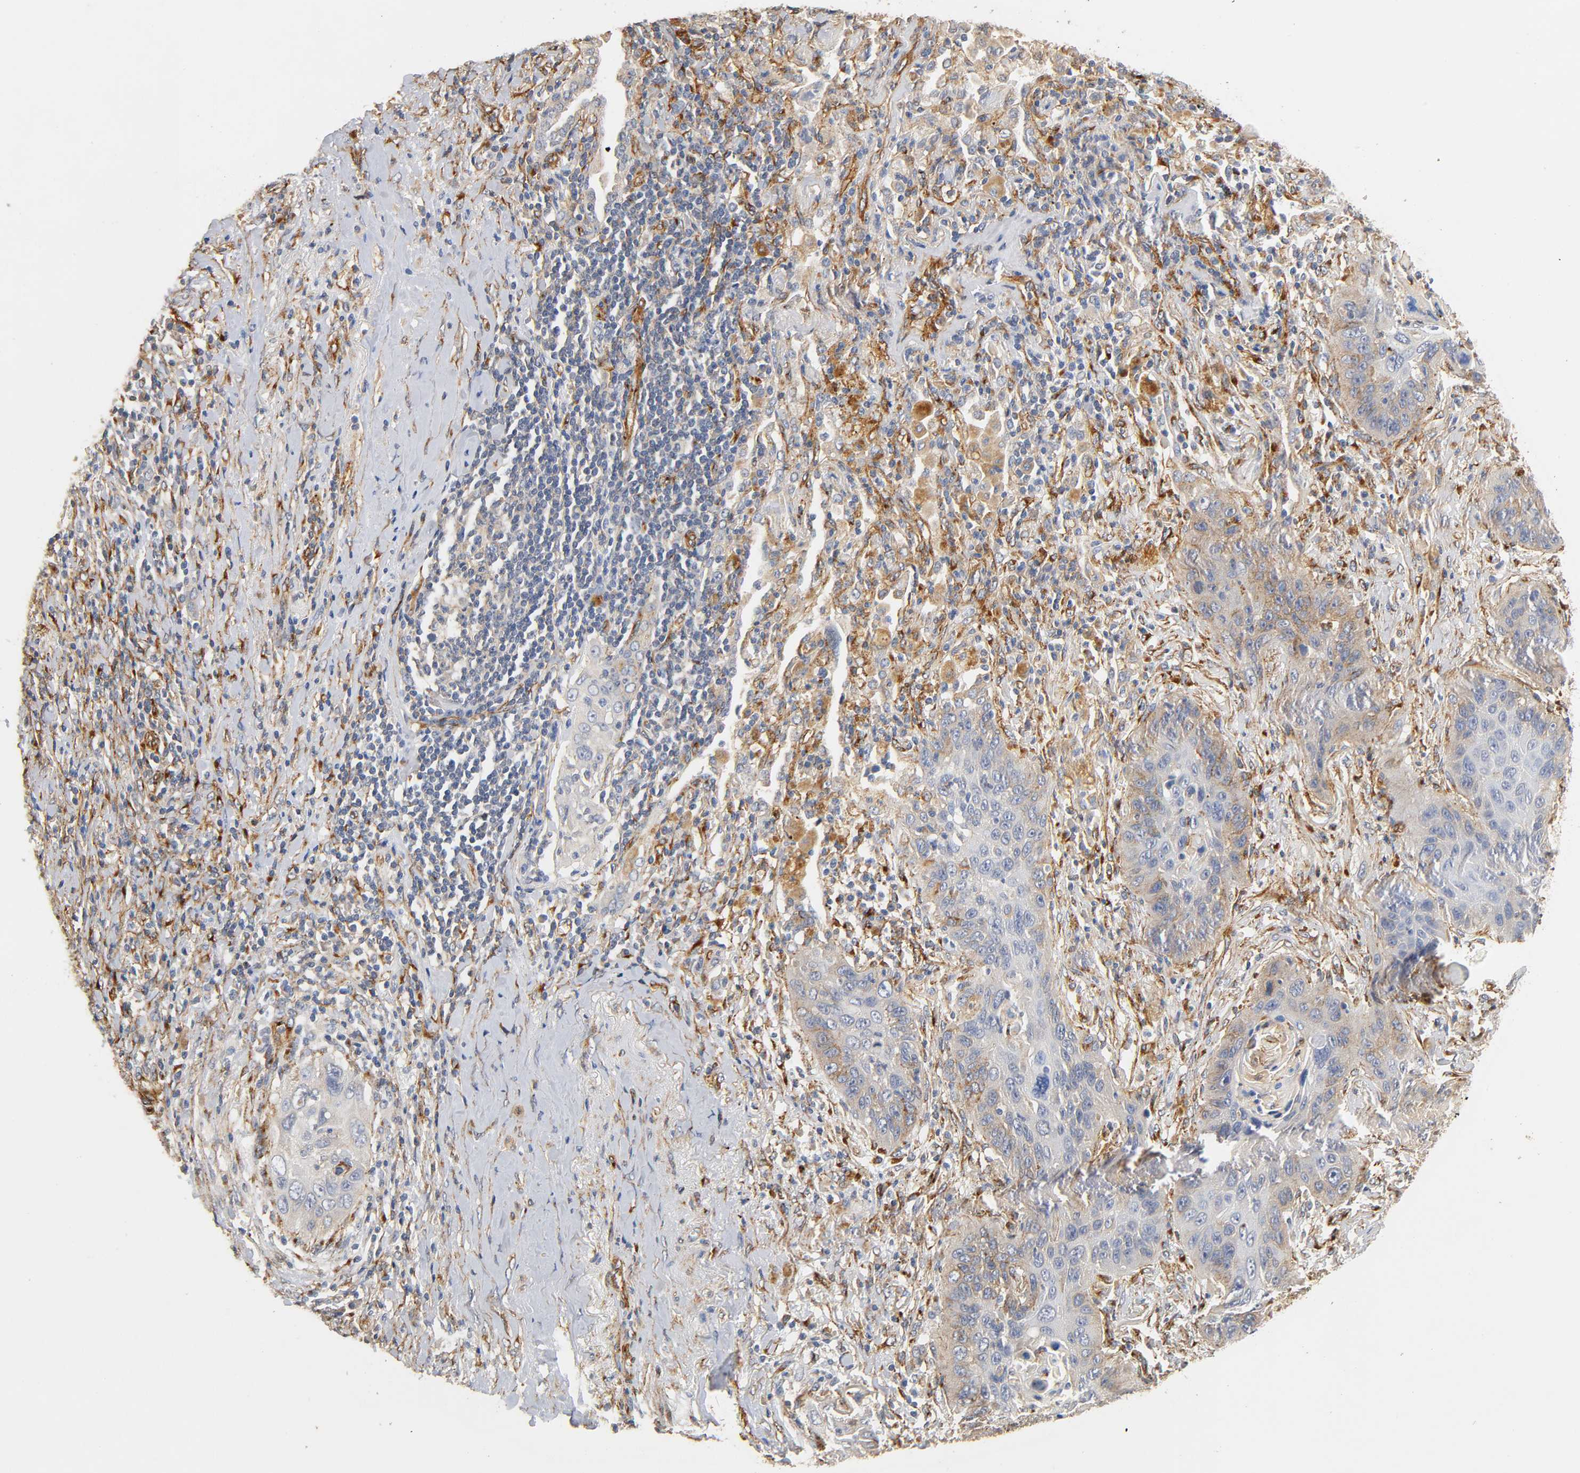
{"staining": {"intensity": "weak", "quantity": "25%-75%", "location": "cytoplasmic/membranous"}, "tissue": "lung cancer", "cell_type": "Tumor cells", "image_type": "cancer", "snomed": [{"axis": "morphology", "description": "Squamous cell carcinoma, NOS"}, {"axis": "topography", "description": "Lung"}], "caption": "IHC staining of lung cancer (squamous cell carcinoma), which shows low levels of weak cytoplasmic/membranous positivity in approximately 25%-75% of tumor cells indicating weak cytoplasmic/membranous protein staining. The staining was performed using DAB (brown) for protein detection and nuclei were counterstained in hematoxylin (blue).", "gene": "IFITM3", "patient": {"sex": "female", "age": 67}}